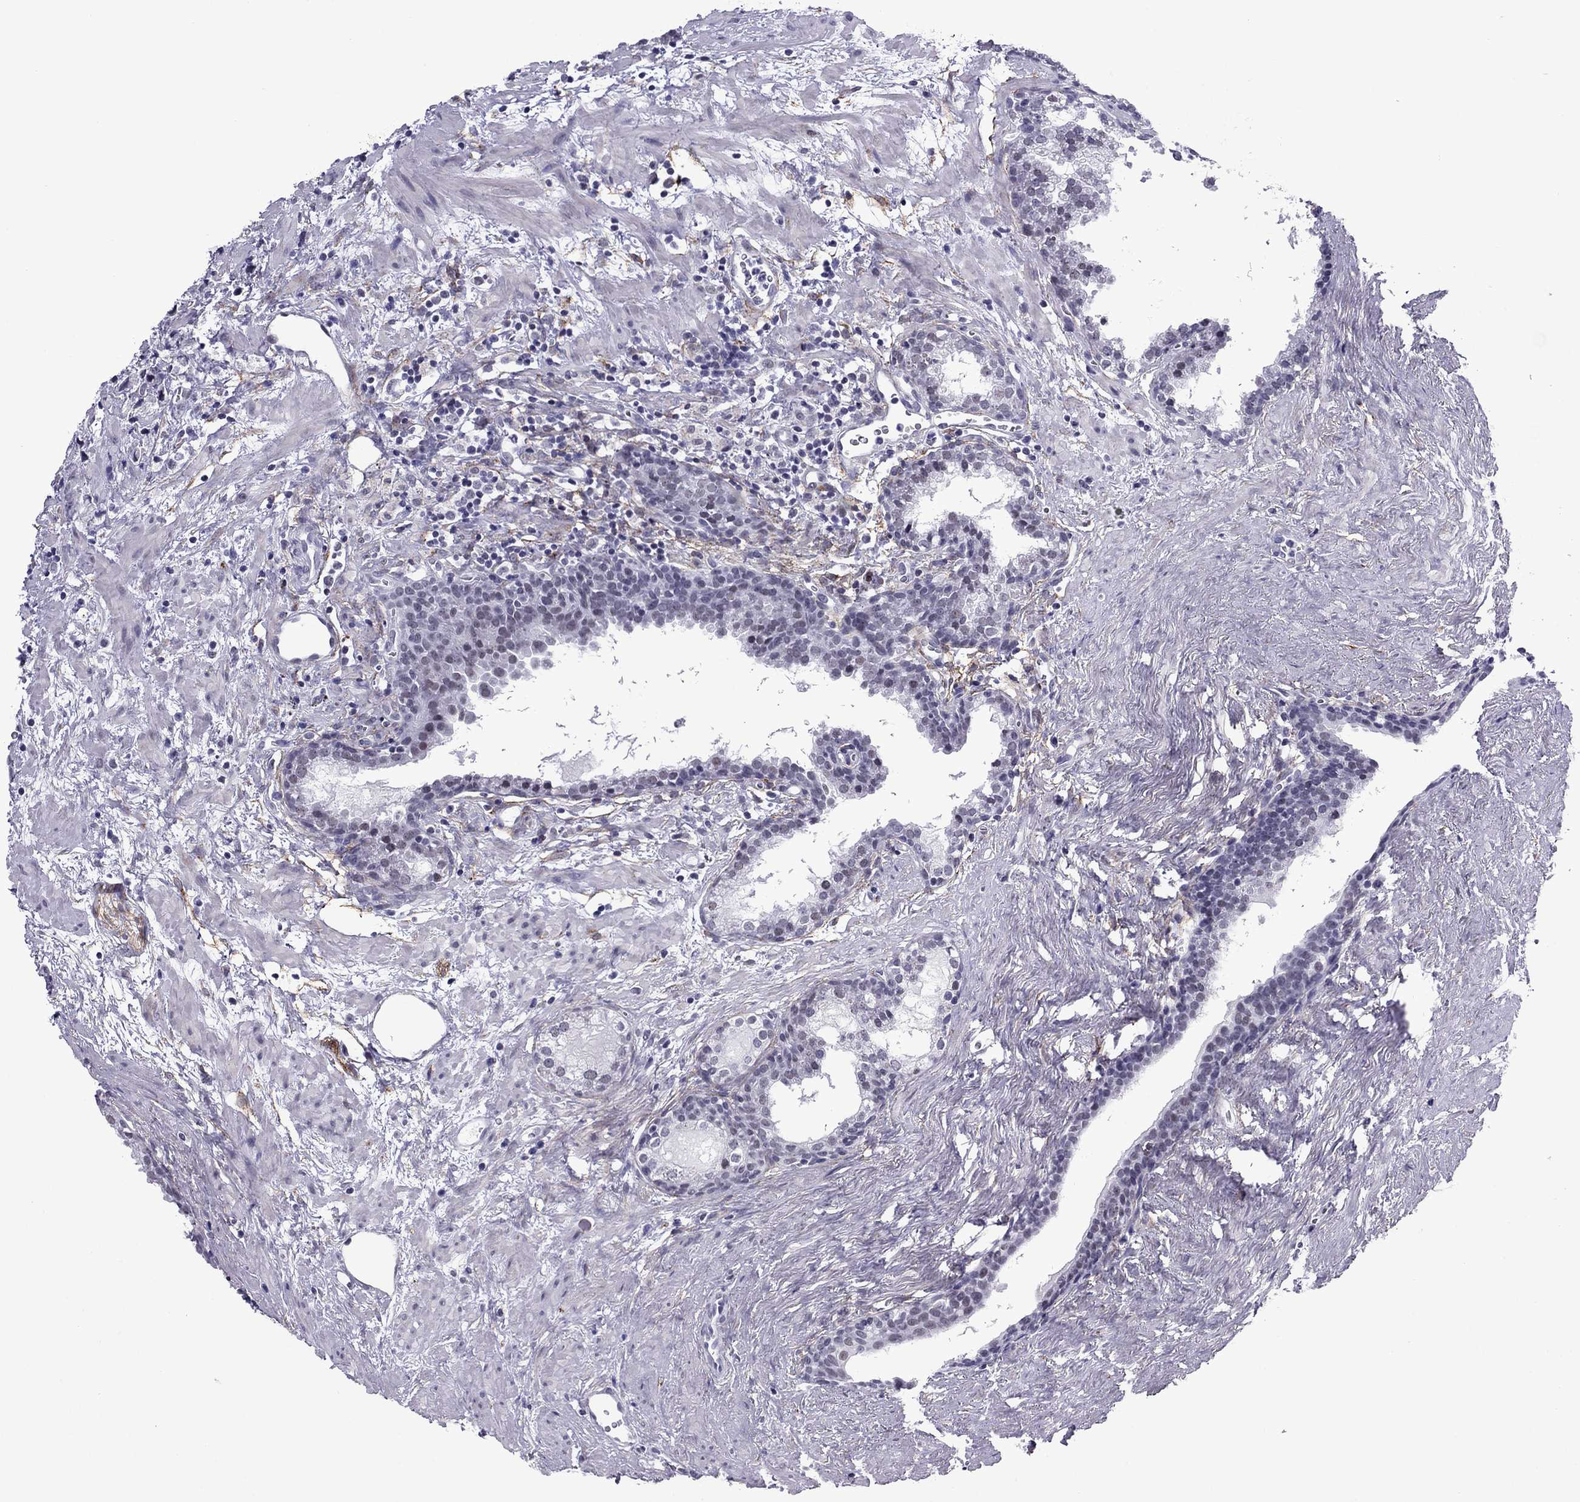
{"staining": {"intensity": "negative", "quantity": "none", "location": "none"}, "tissue": "prostate cancer", "cell_type": "Tumor cells", "image_type": "cancer", "snomed": [{"axis": "morphology", "description": "Adenocarcinoma, NOS"}, {"axis": "topography", "description": "Prostate and seminal vesicle, NOS"}], "caption": "Immunohistochemistry image of adenocarcinoma (prostate) stained for a protein (brown), which reveals no expression in tumor cells. The staining was performed using DAB to visualize the protein expression in brown, while the nuclei were stained in blue with hematoxylin (Magnification: 20x).", "gene": "ZNF646", "patient": {"sex": "male", "age": 63}}